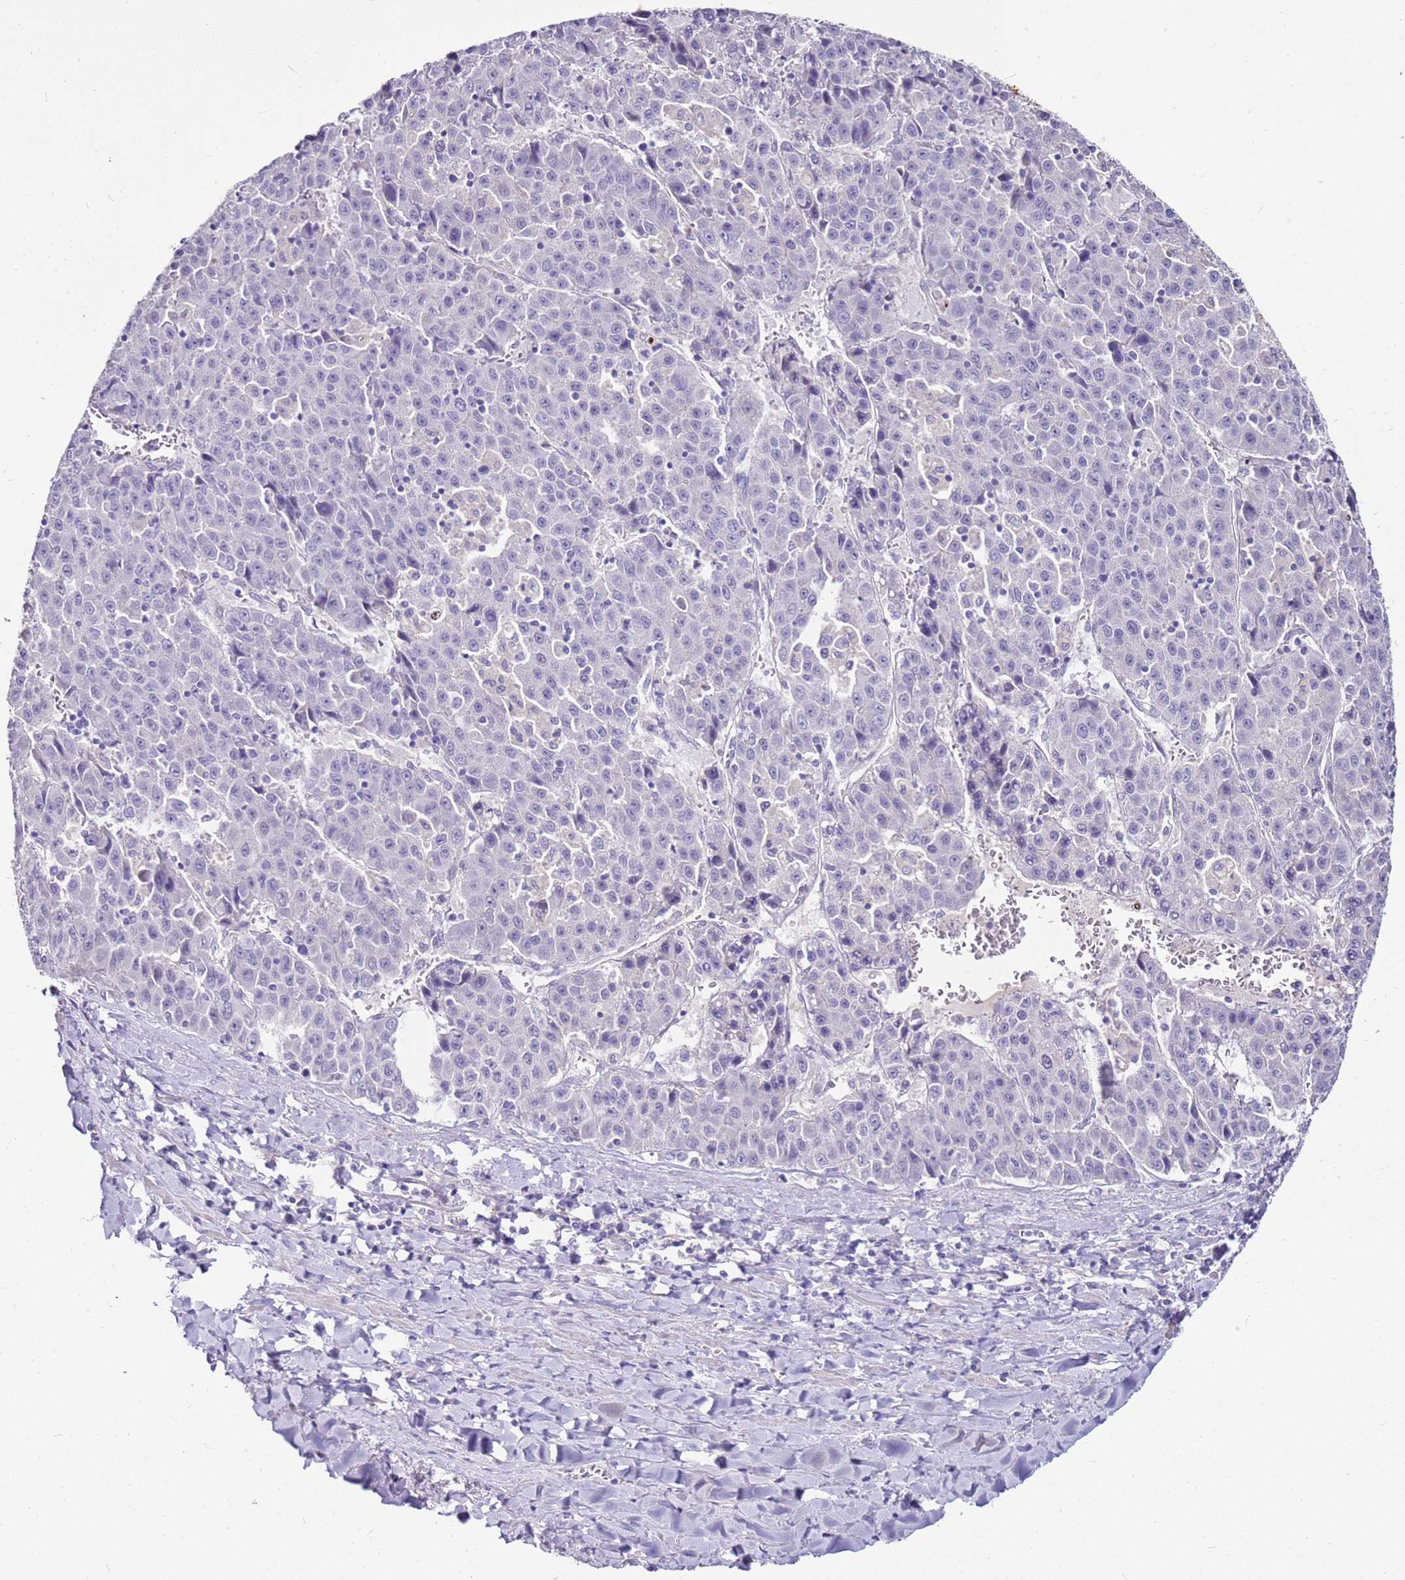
{"staining": {"intensity": "negative", "quantity": "none", "location": "none"}, "tissue": "liver cancer", "cell_type": "Tumor cells", "image_type": "cancer", "snomed": [{"axis": "morphology", "description": "Carcinoma, Hepatocellular, NOS"}, {"axis": "topography", "description": "Liver"}], "caption": "The photomicrograph exhibits no significant expression in tumor cells of liver cancer (hepatocellular carcinoma).", "gene": "DCDC2B", "patient": {"sex": "female", "age": 53}}